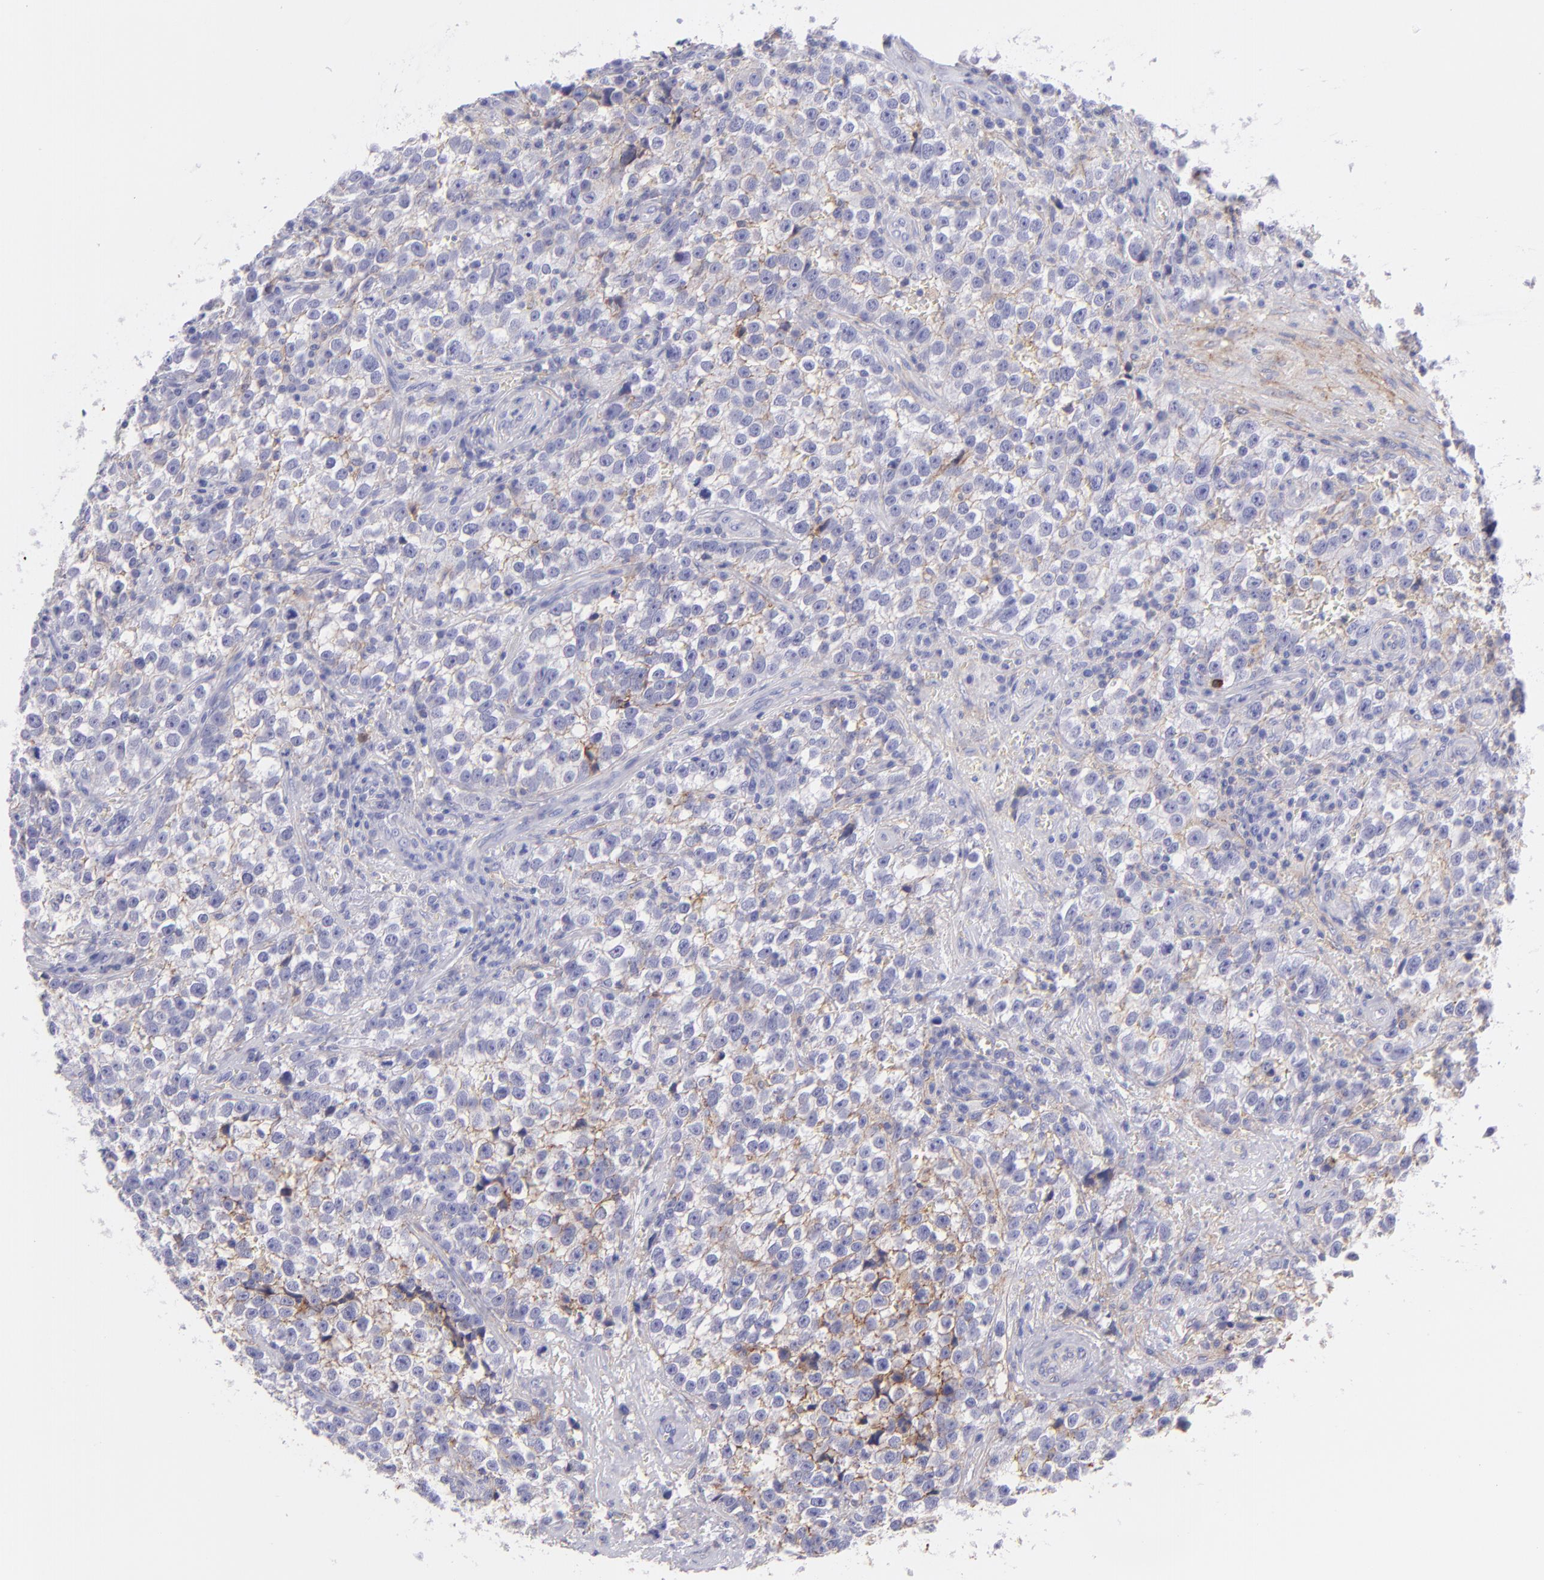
{"staining": {"intensity": "negative", "quantity": "none", "location": "none"}, "tissue": "testis cancer", "cell_type": "Tumor cells", "image_type": "cancer", "snomed": [{"axis": "morphology", "description": "Seminoma, NOS"}, {"axis": "topography", "description": "Testis"}], "caption": "Histopathology image shows no protein staining in tumor cells of testis seminoma tissue. (DAB (3,3'-diaminobenzidine) immunohistochemistry (IHC), high magnification).", "gene": "CD81", "patient": {"sex": "male", "age": 38}}